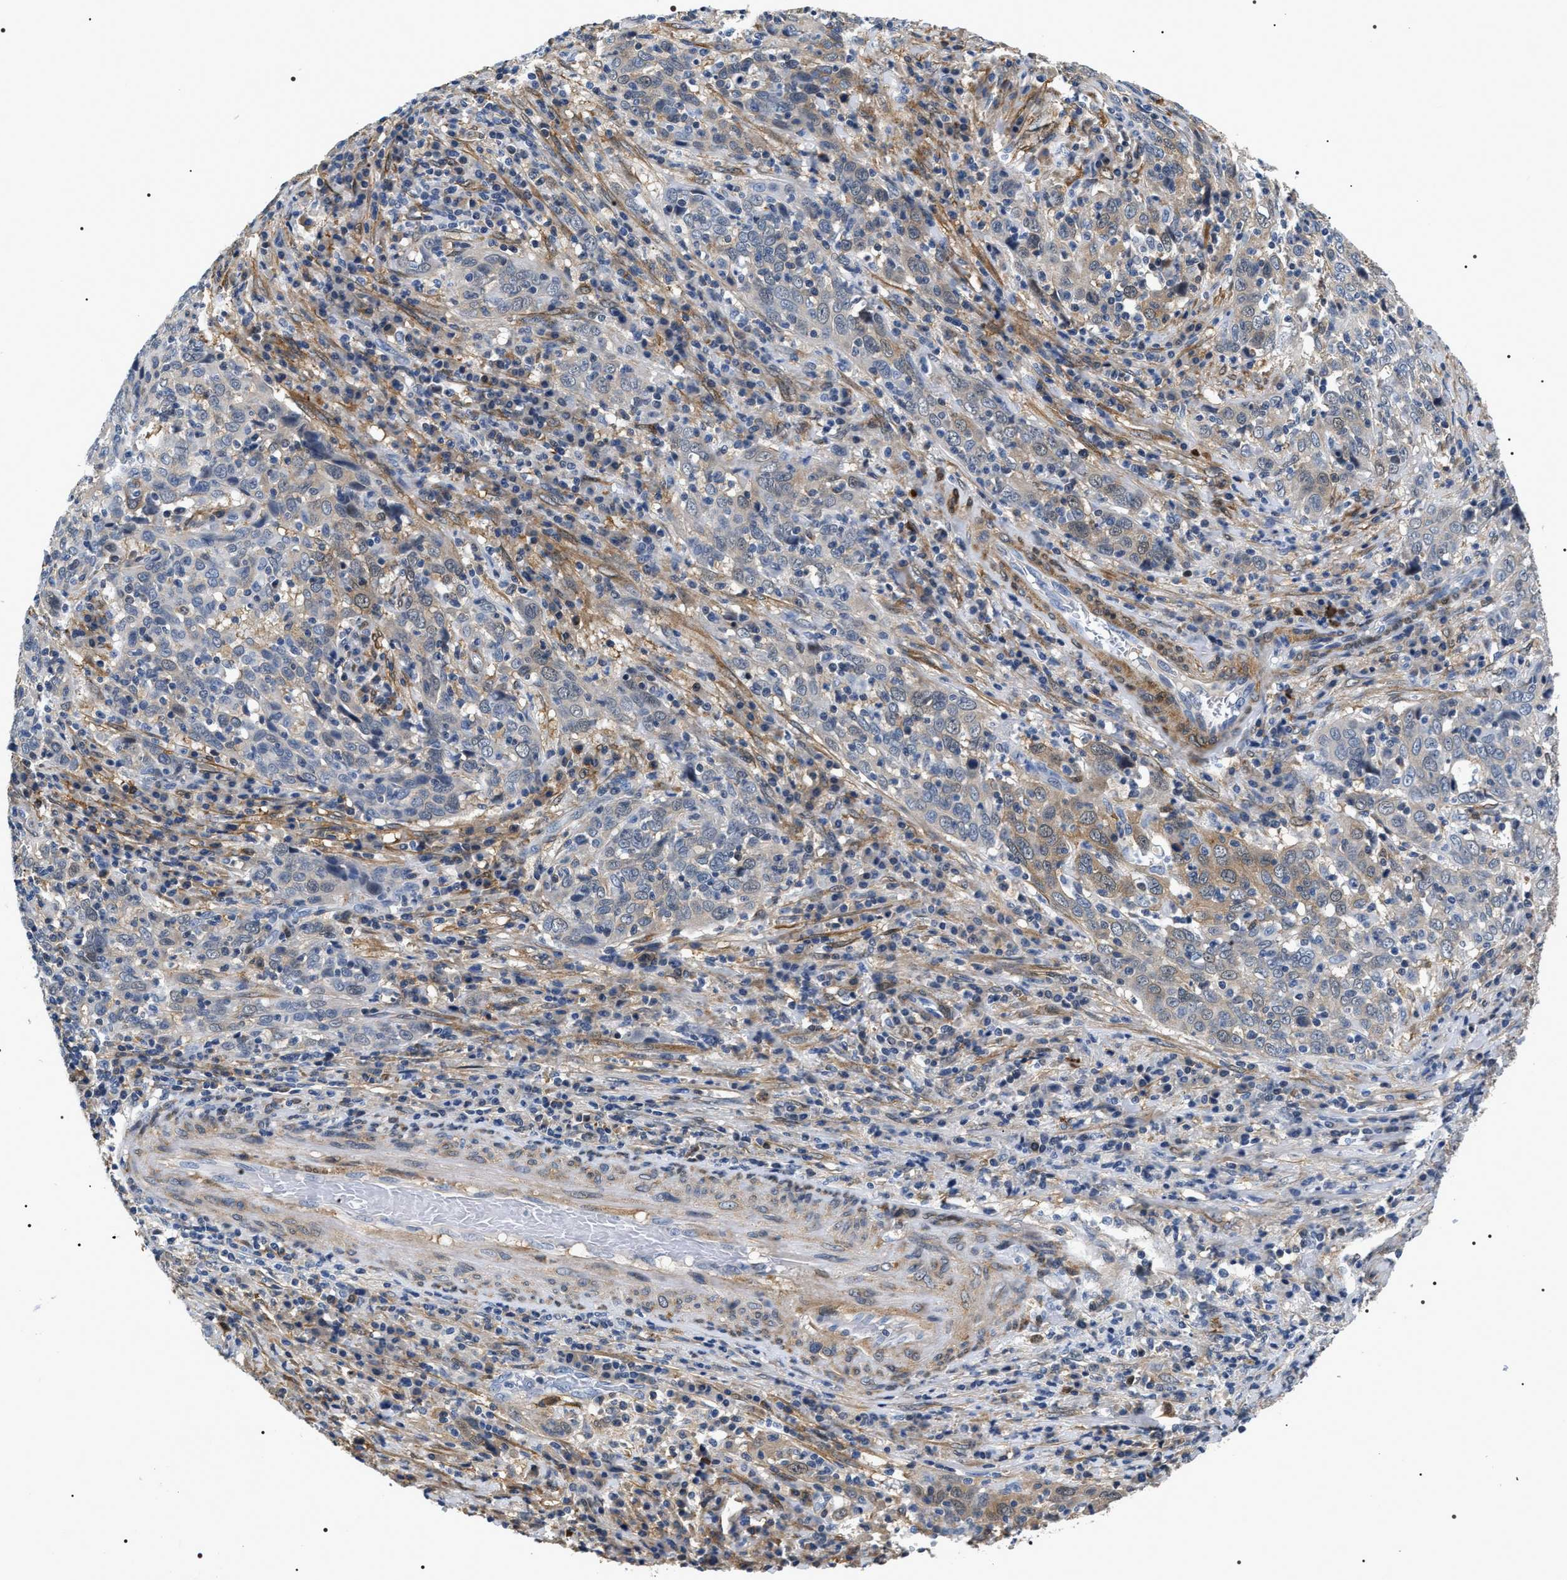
{"staining": {"intensity": "weak", "quantity": "<25%", "location": "cytoplasmic/membranous"}, "tissue": "cervical cancer", "cell_type": "Tumor cells", "image_type": "cancer", "snomed": [{"axis": "morphology", "description": "Squamous cell carcinoma, NOS"}, {"axis": "topography", "description": "Cervix"}], "caption": "High magnification brightfield microscopy of cervical cancer (squamous cell carcinoma) stained with DAB (3,3'-diaminobenzidine) (brown) and counterstained with hematoxylin (blue): tumor cells show no significant staining.", "gene": "BAG2", "patient": {"sex": "female", "age": 46}}